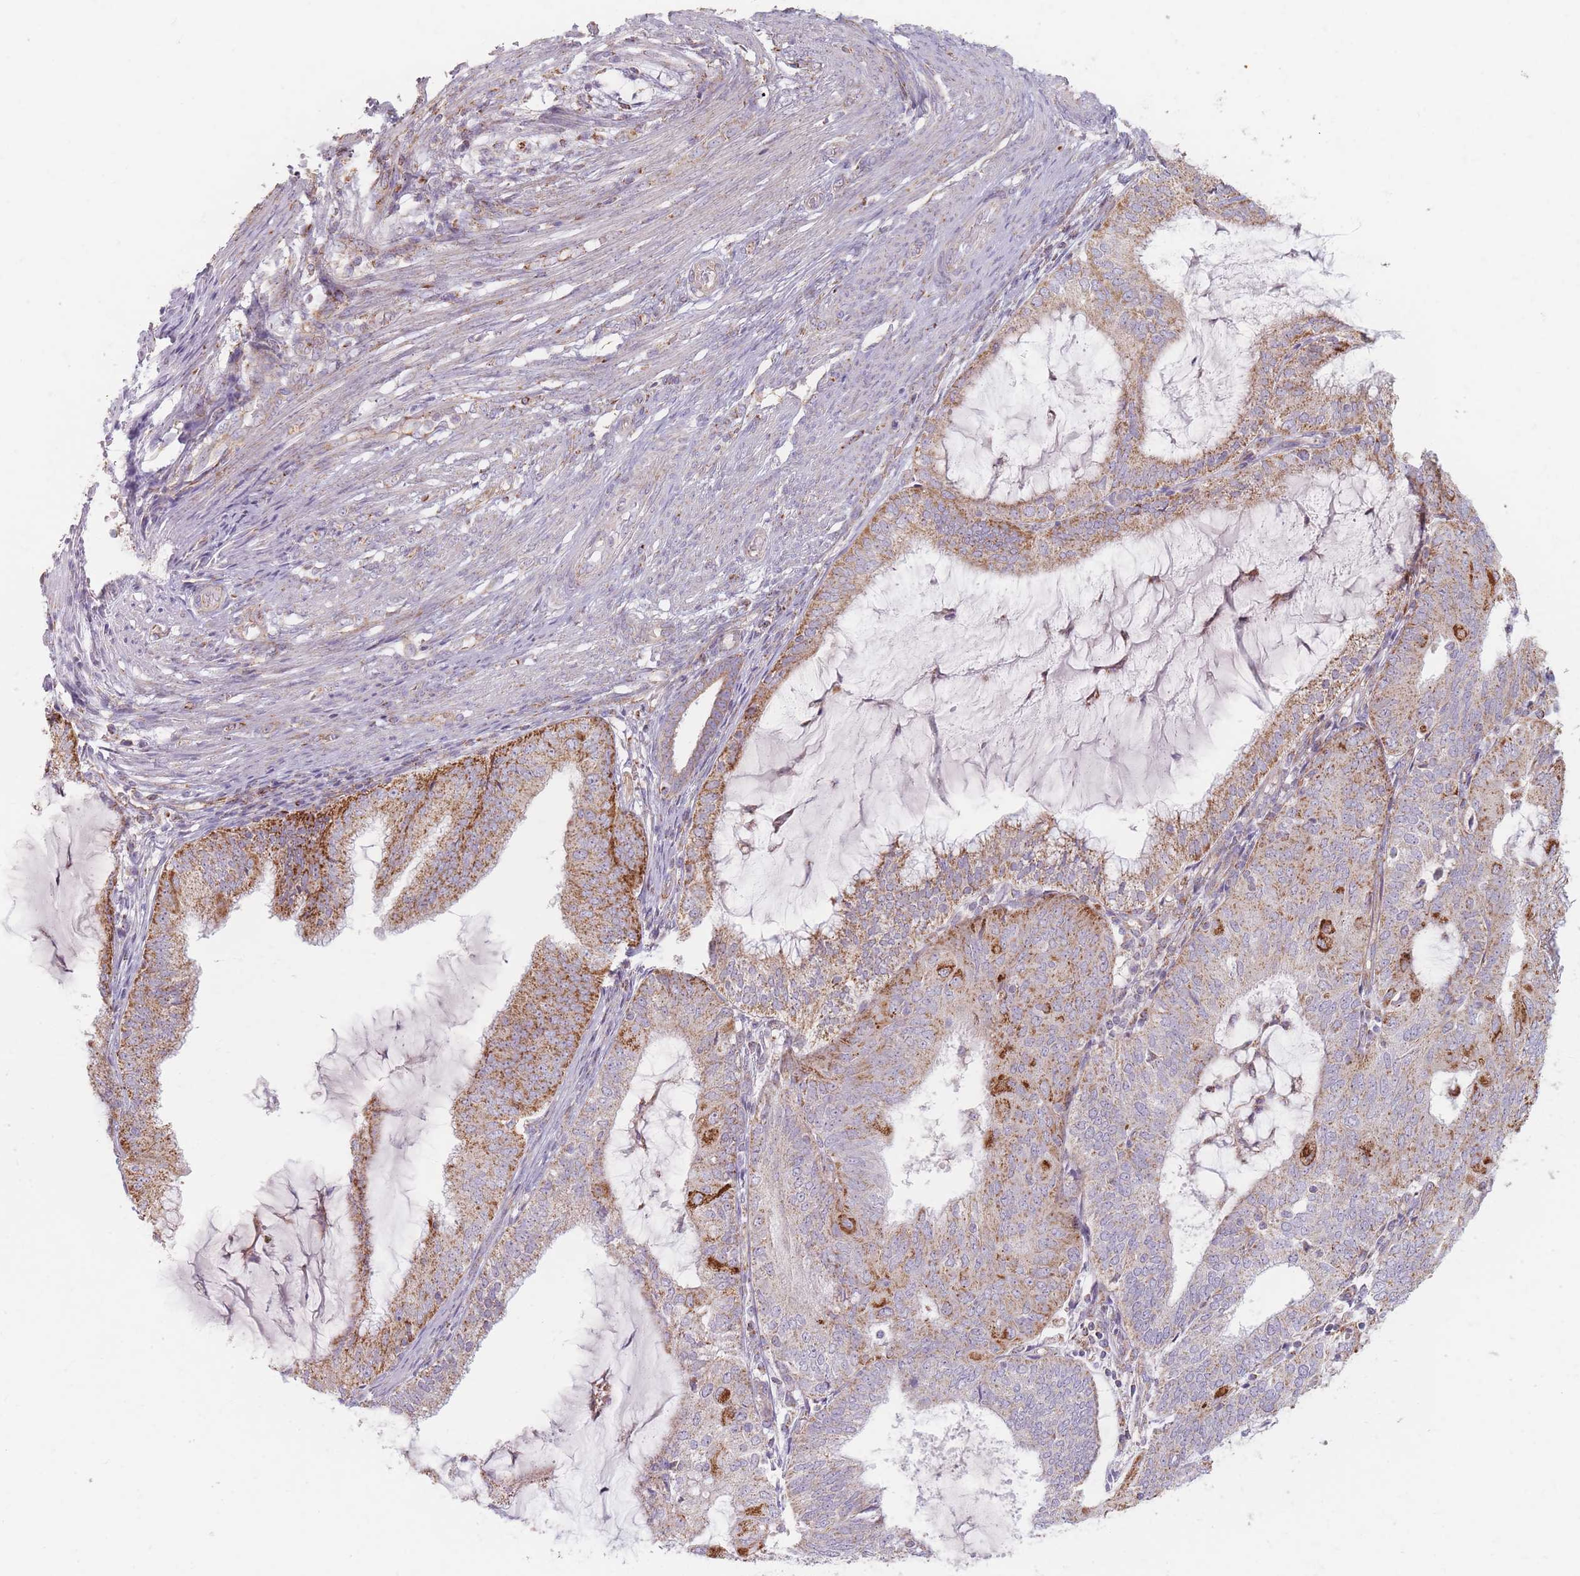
{"staining": {"intensity": "moderate", "quantity": ">75%", "location": "cytoplasmic/membranous"}, "tissue": "endometrial cancer", "cell_type": "Tumor cells", "image_type": "cancer", "snomed": [{"axis": "morphology", "description": "Adenocarcinoma, NOS"}, {"axis": "topography", "description": "Endometrium"}], "caption": "Moderate cytoplasmic/membranous staining is appreciated in approximately >75% of tumor cells in endometrial adenocarcinoma.", "gene": "ESRP2", "patient": {"sex": "female", "age": 81}}